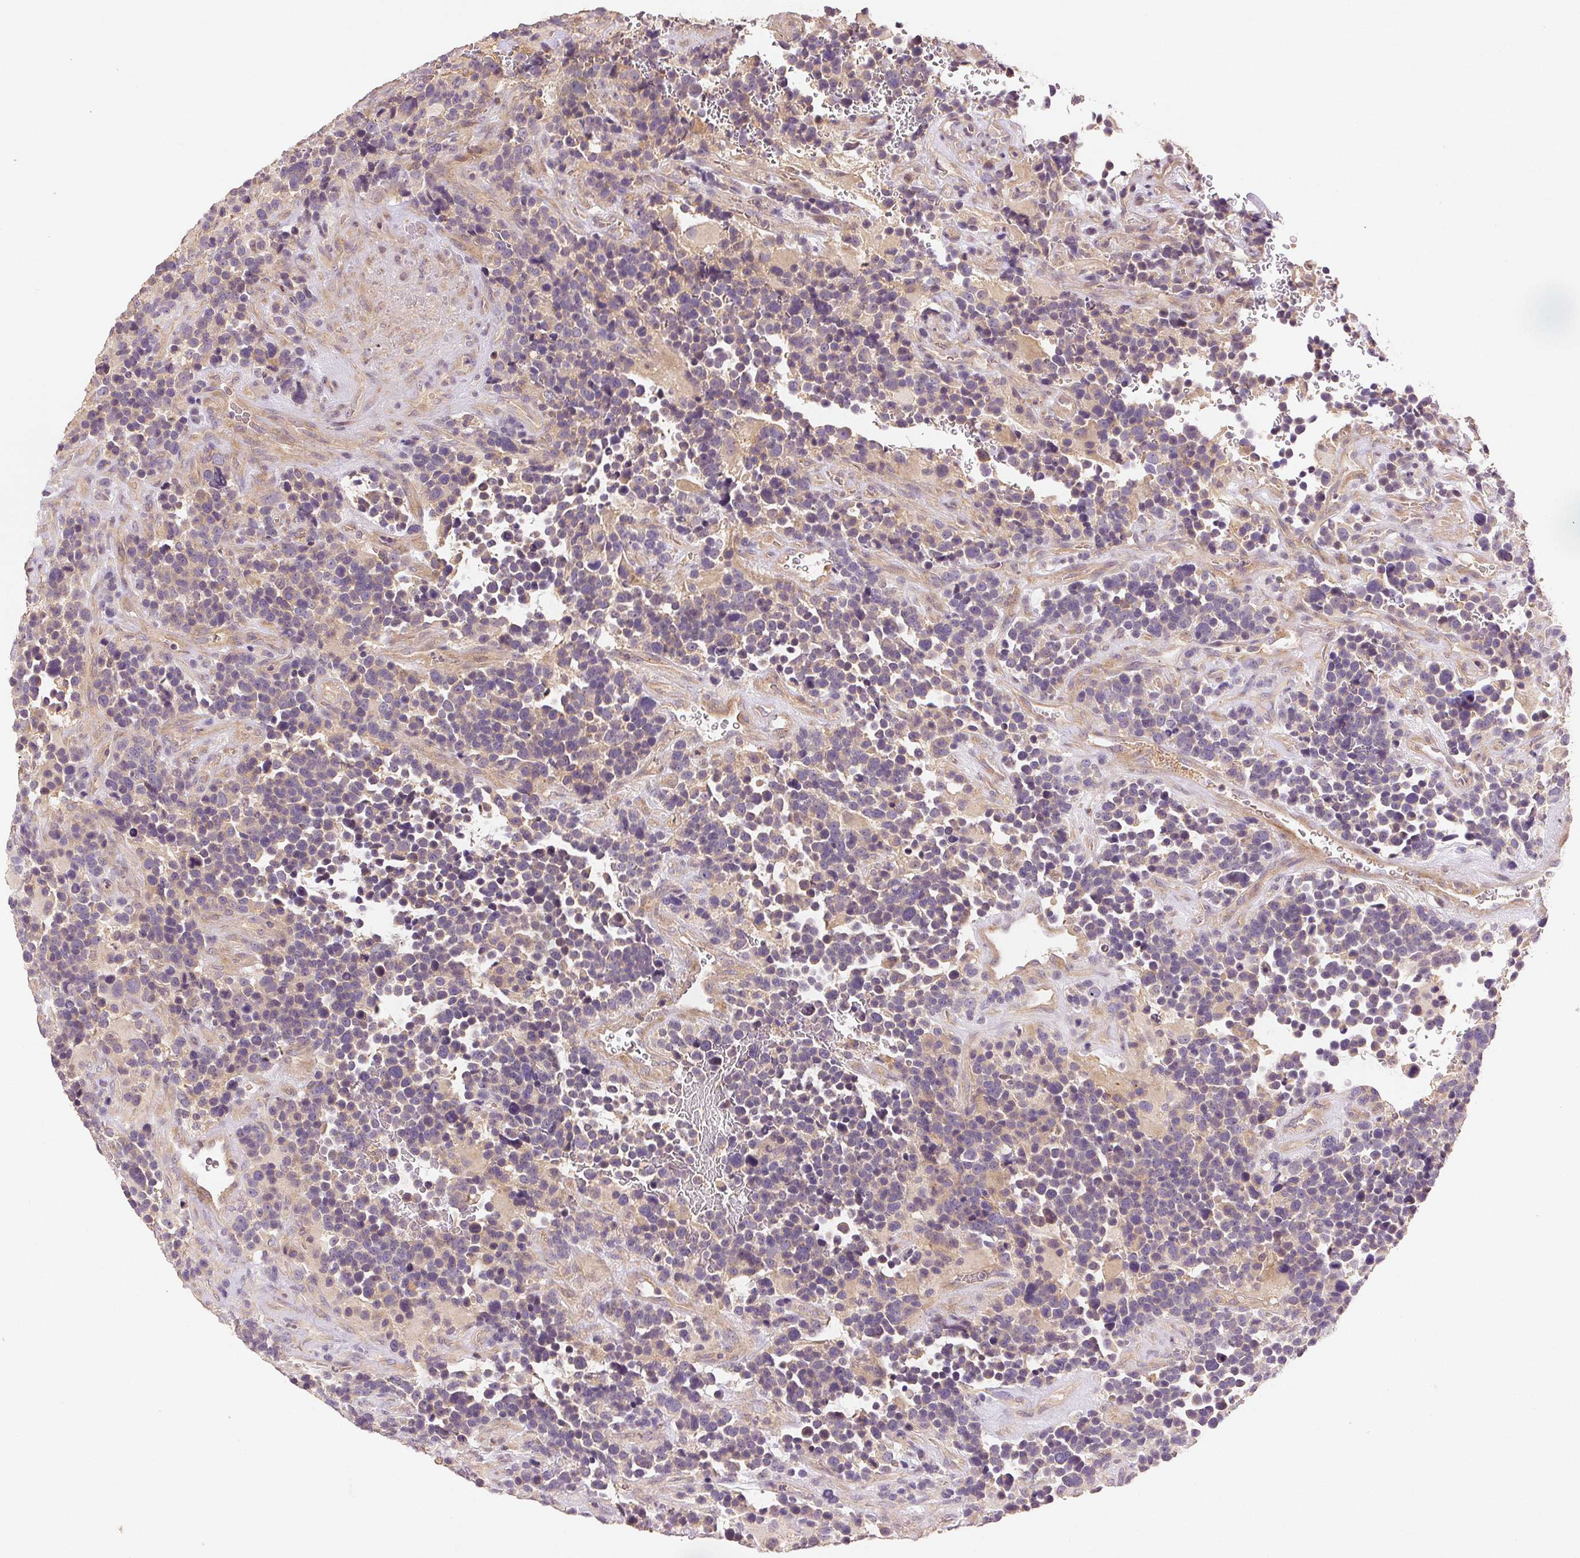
{"staining": {"intensity": "negative", "quantity": "none", "location": "none"}, "tissue": "glioma", "cell_type": "Tumor cells", "image_type": "cancer", "snomed": [{"axis": "morphology", "description": "Glioma, malignant, High grade"}, {"axis": "topography", "description": "Brain"}], "caption": "Tumor cells show no significant protein expression in high-grade glioma (malignant). Brightfield microscopy of immunohistochemistry stained with DAB (3,3'-diaminobenzidine) (brown) and hematoxylin (blue), captured at high magnification.", "gene": "YIF1B", "patient": {"sex": "male", "age": 33}}